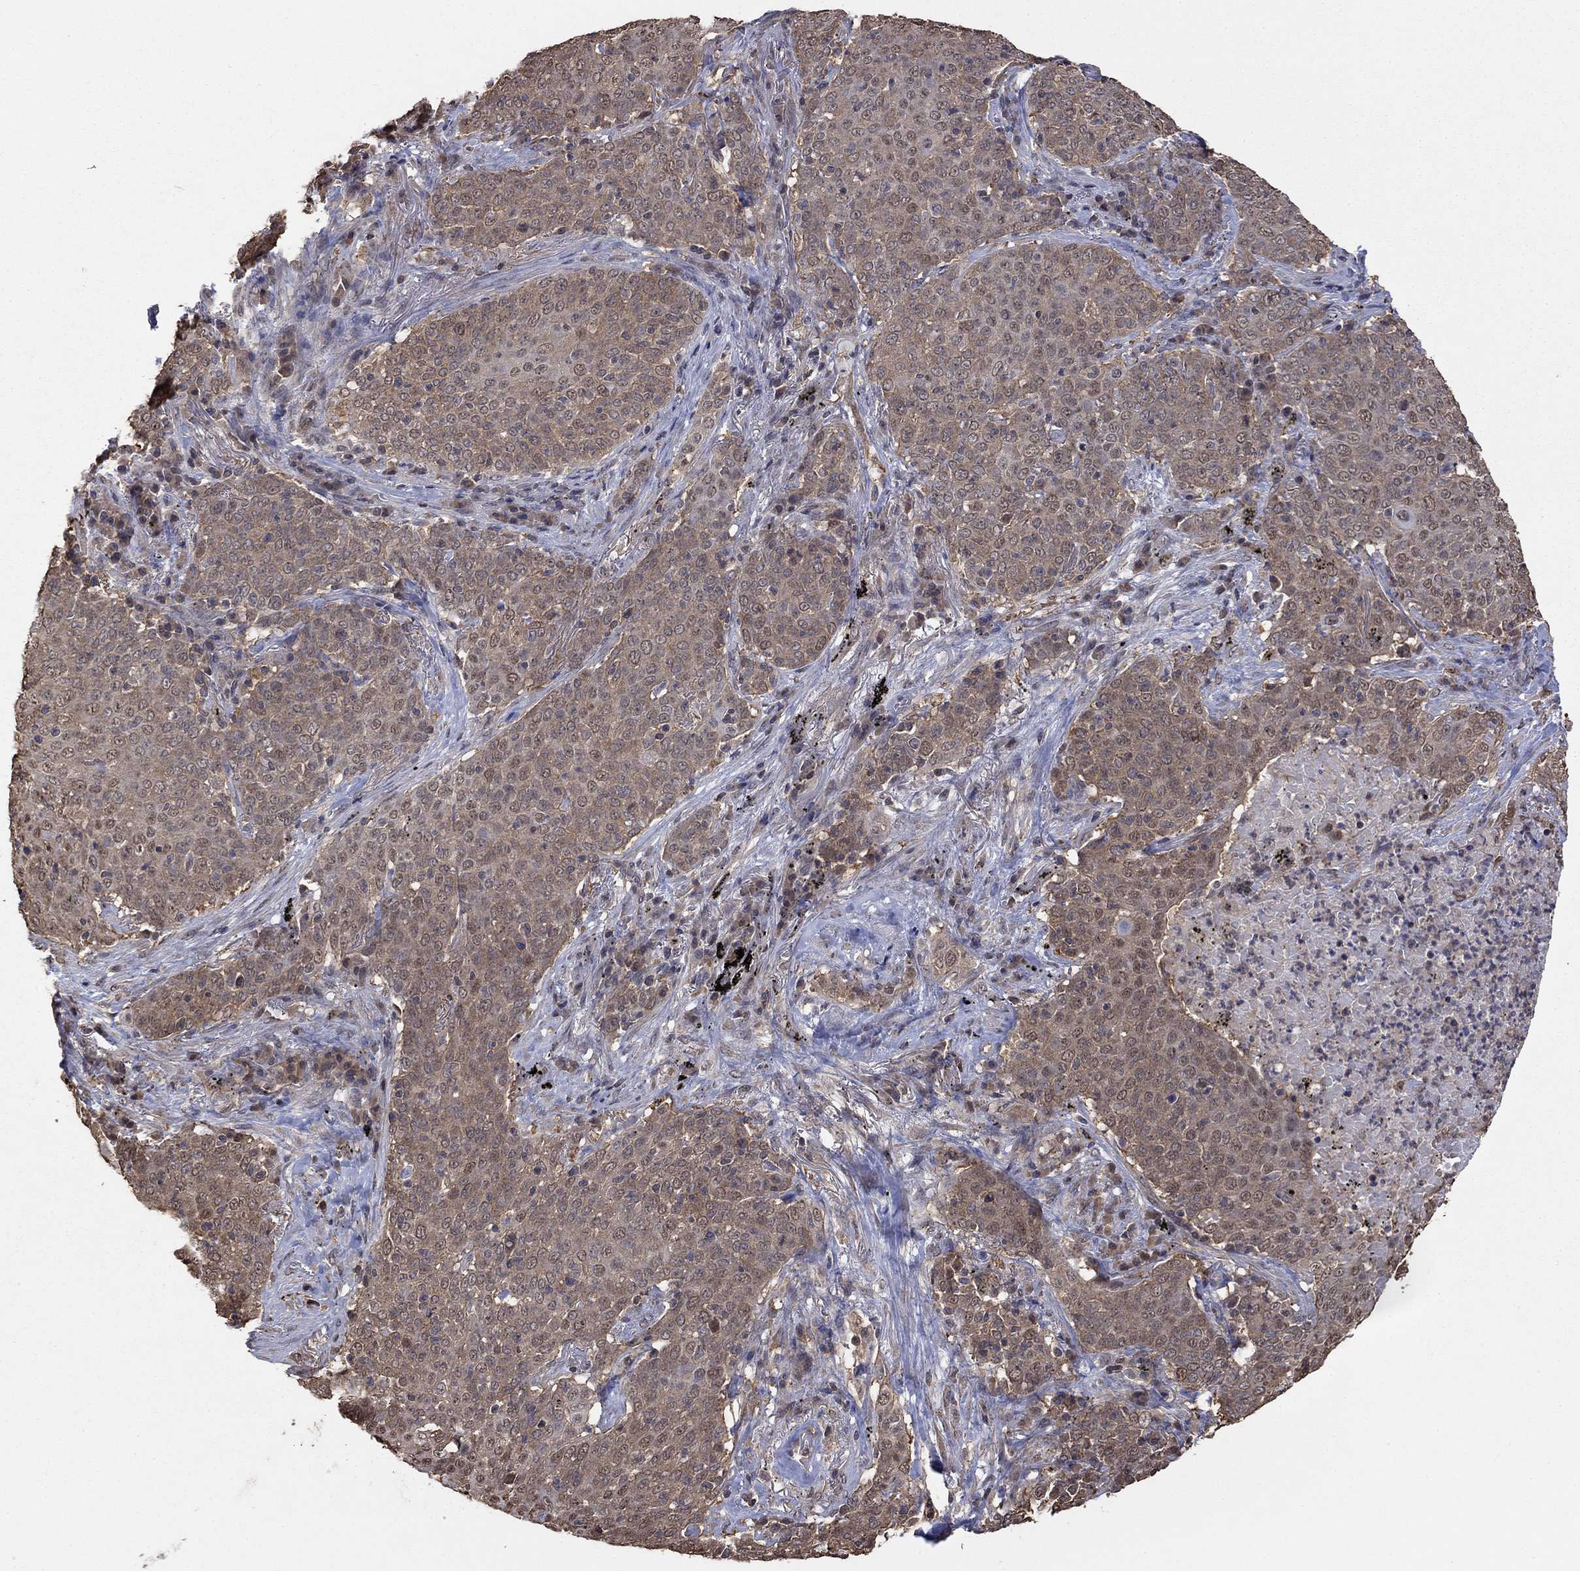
{"staining": {"intensity": "negative", "quantity": "none", "location": "none"}, "tissue": "lung cancer", "cell_type": "Tumor cells", "image_type": "cancer", "snomed": [{"axis": "morphology", "description": "Squamous cell carcinoma, NOS"}, {"axis": "topography", "description": "Lung"}], "caption": "IHC of human squamous cell carcinoma (lung) demonstrates no positivity in tumor cells.", "gene": "RNF114", "patient": {"sex": "male", "age": 82}}